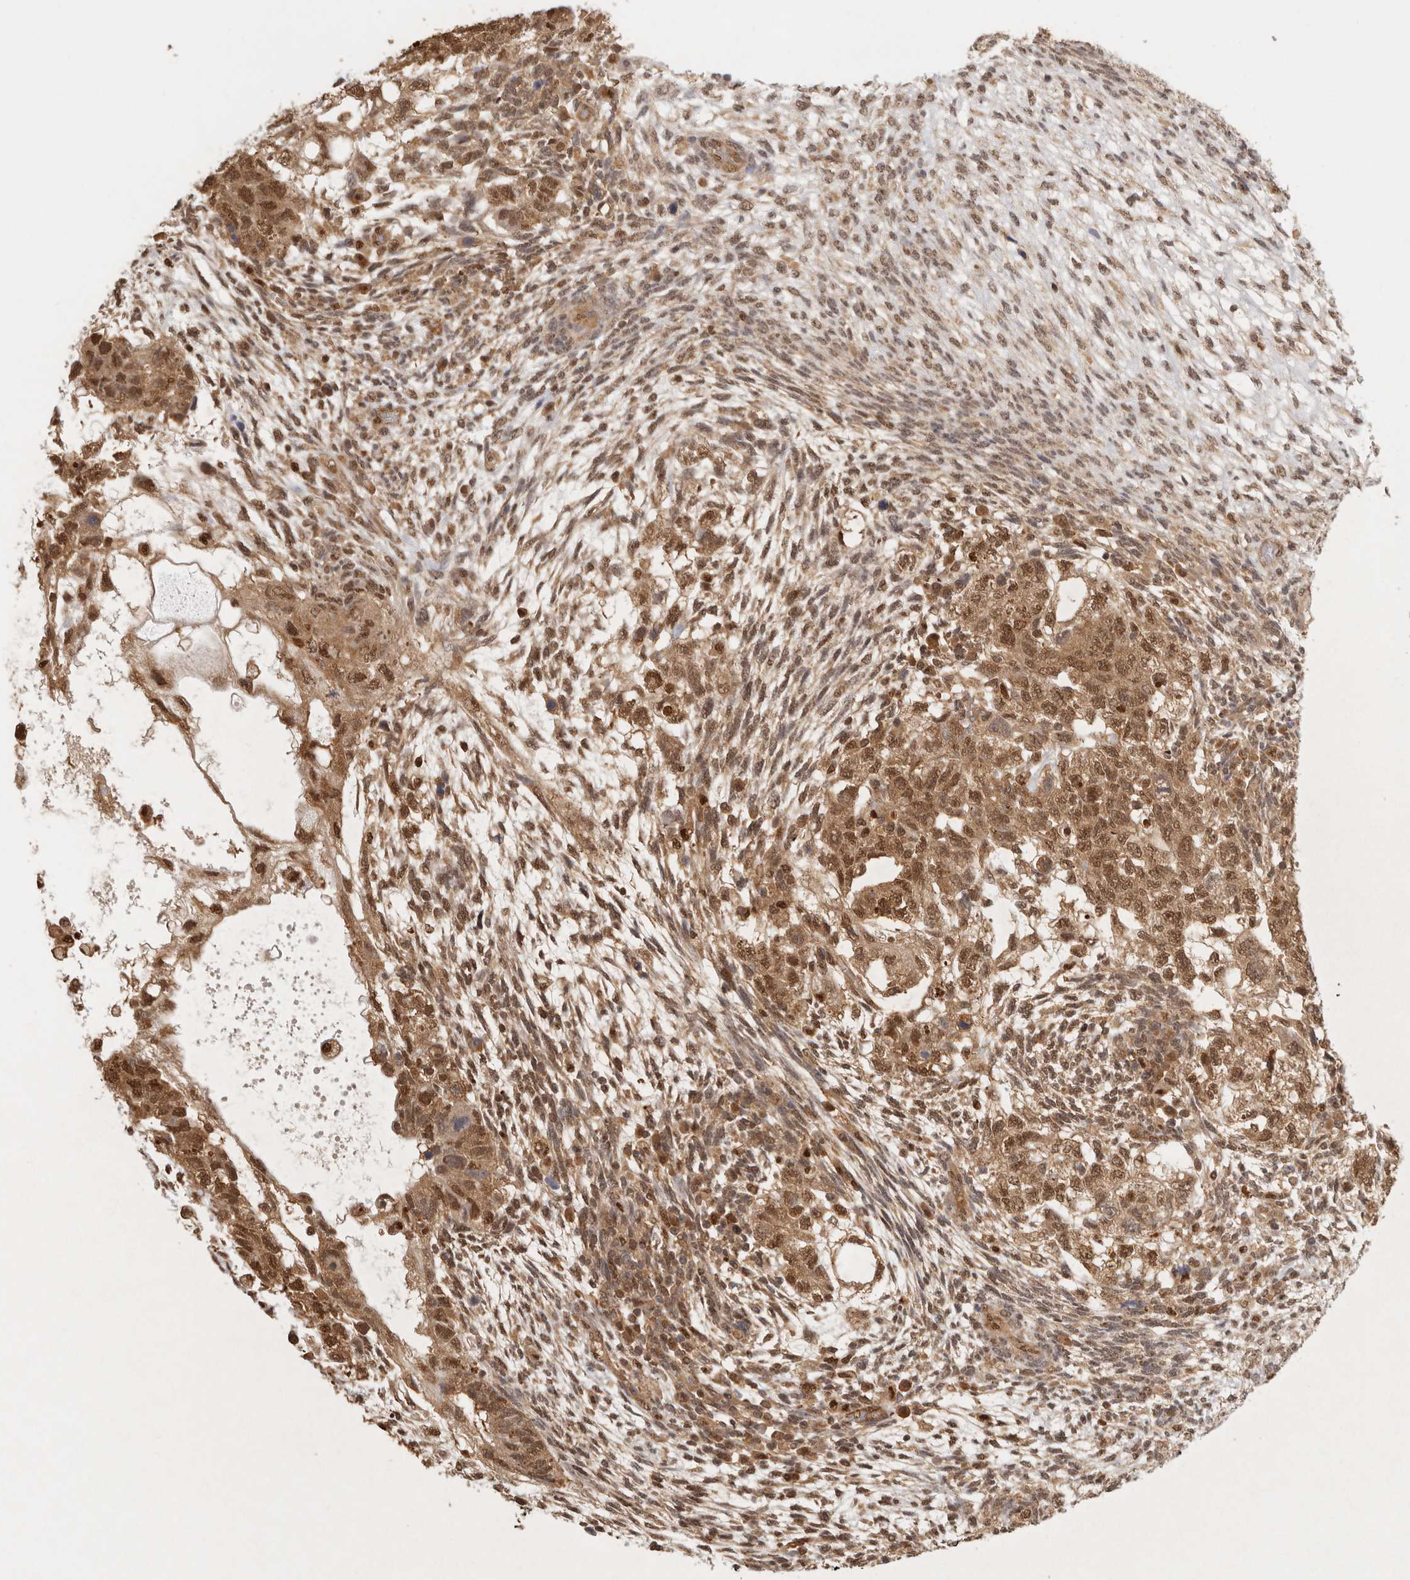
{"staining": {"intensity": "strong", "quantity": ">75%", "location": "cytoplasmic/membranous,nuclear"}, "tissue": "testis cancer", "cell_type": "Tumor cells", "image_type": "cancer", "snomed": [{"axis": "morphology", "description": "Normal tissue, NOS"}, {"axis": "morphology", "description": "Carcinoma, Embryonal, NOS"}, {"axis": "topography", "description": "Testis"}], "caption": "Brown immunohistochemical staining in embryonal carcinoma (testis) shows strong cytoplasmic/membranous and nuclear positivity in about >75% of tumor cells.", "gene": "PSMA5", "patient": {"sex": "male", "age": 36}}